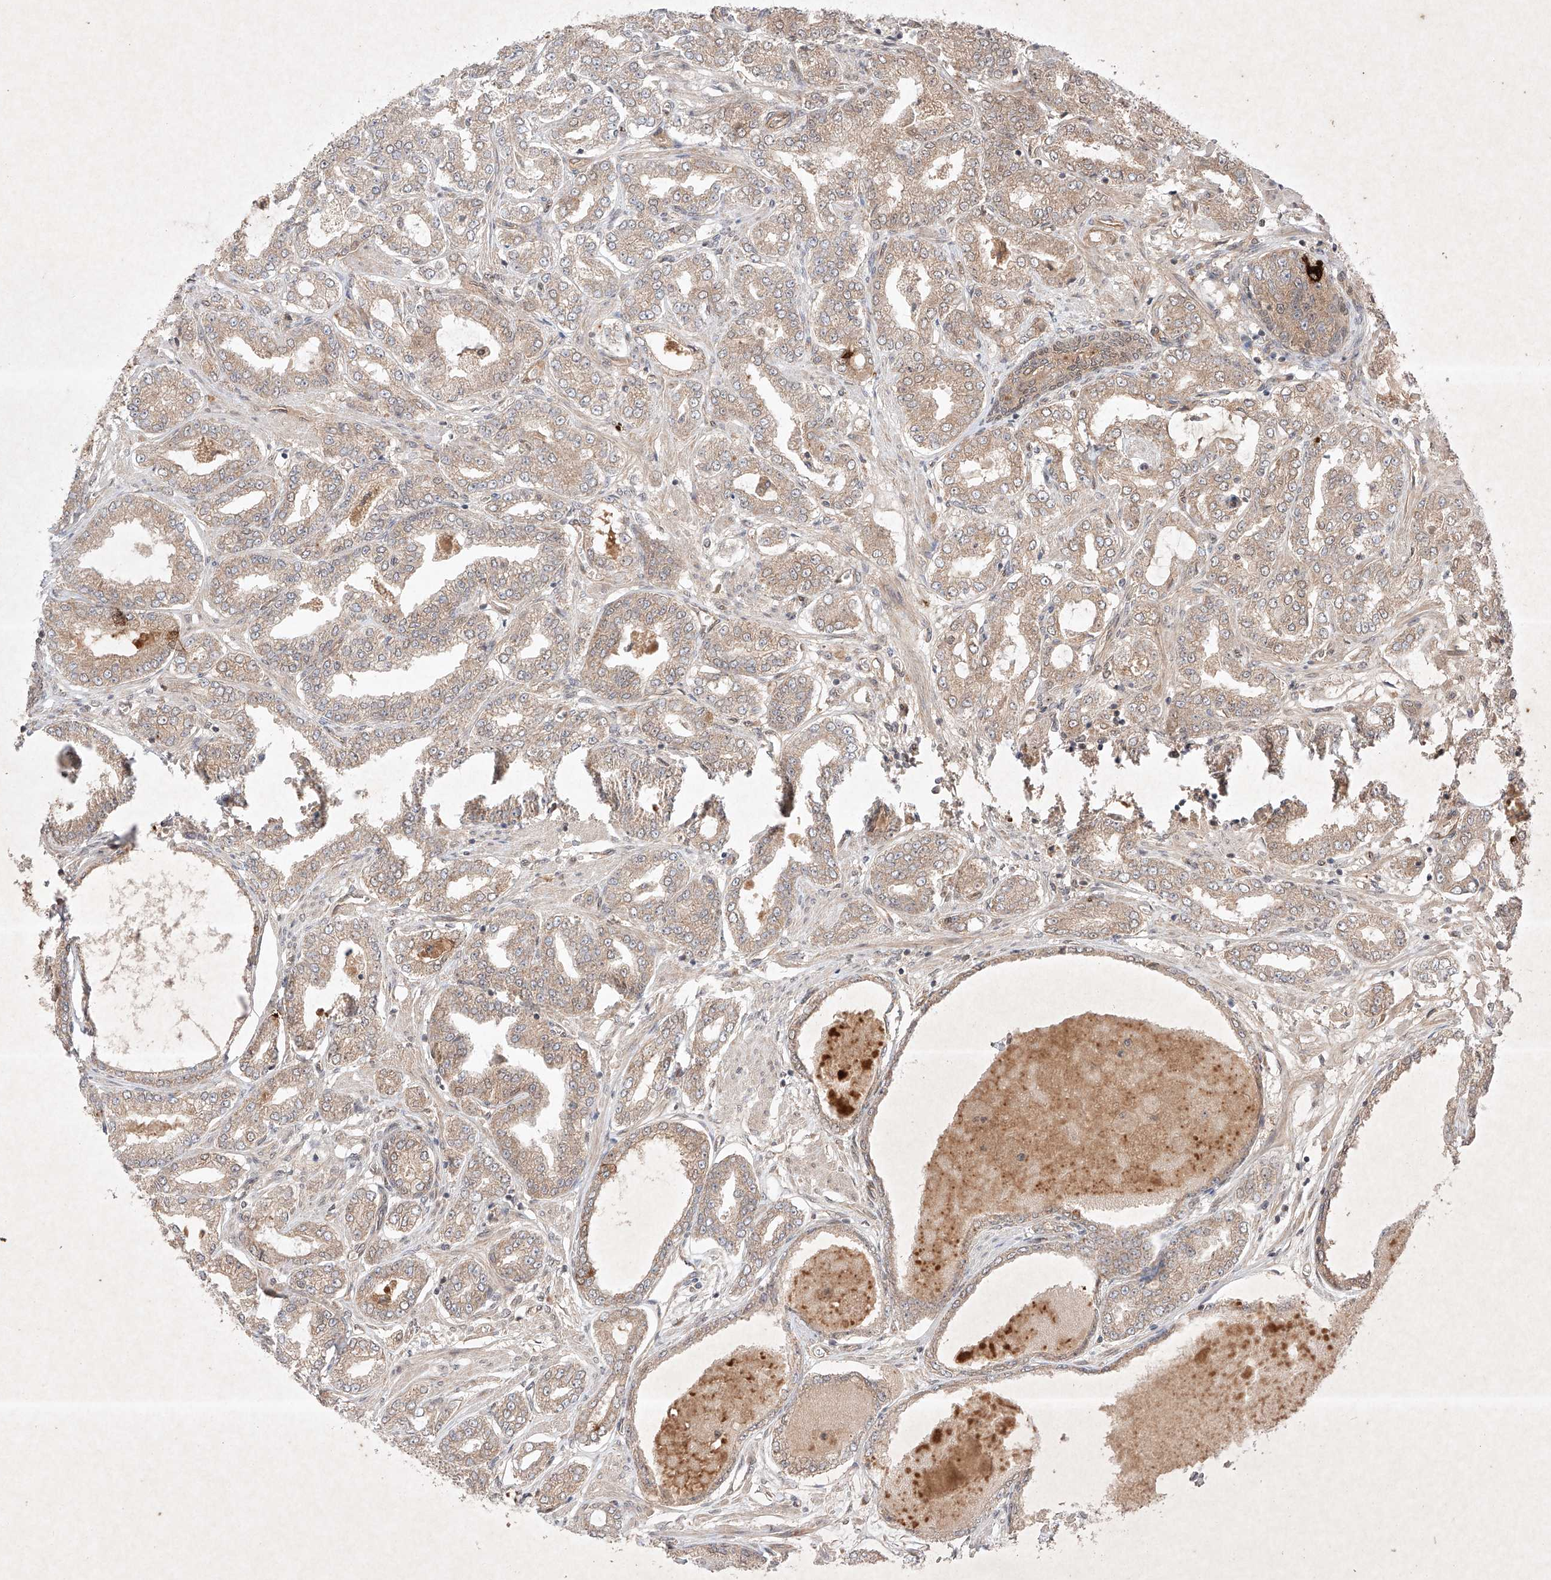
{"staining": {"intensity": "moderate", "quantity": "25%-75%", "location": "cytoplasmic/membranous,nuclear"}, "tissue": "prostate cancer", "cell_type": "Tumor cells", "image_type": "cancer", "snomed": [{"axis": "morphology", "description": "Adenocarcinoma, Low grade"}, {"axis": "topography", "description": "Prostate"}], "caption": "Prostate cancer stained with DAB immunohistochemistry (IHC) reveals medium levels of moderate cytoplasmic/membranous and nuclear positivity in about 25%-75% of tumor cells.", "gene": "RNF31", "patient": {"sex": "male", "age": 63}}